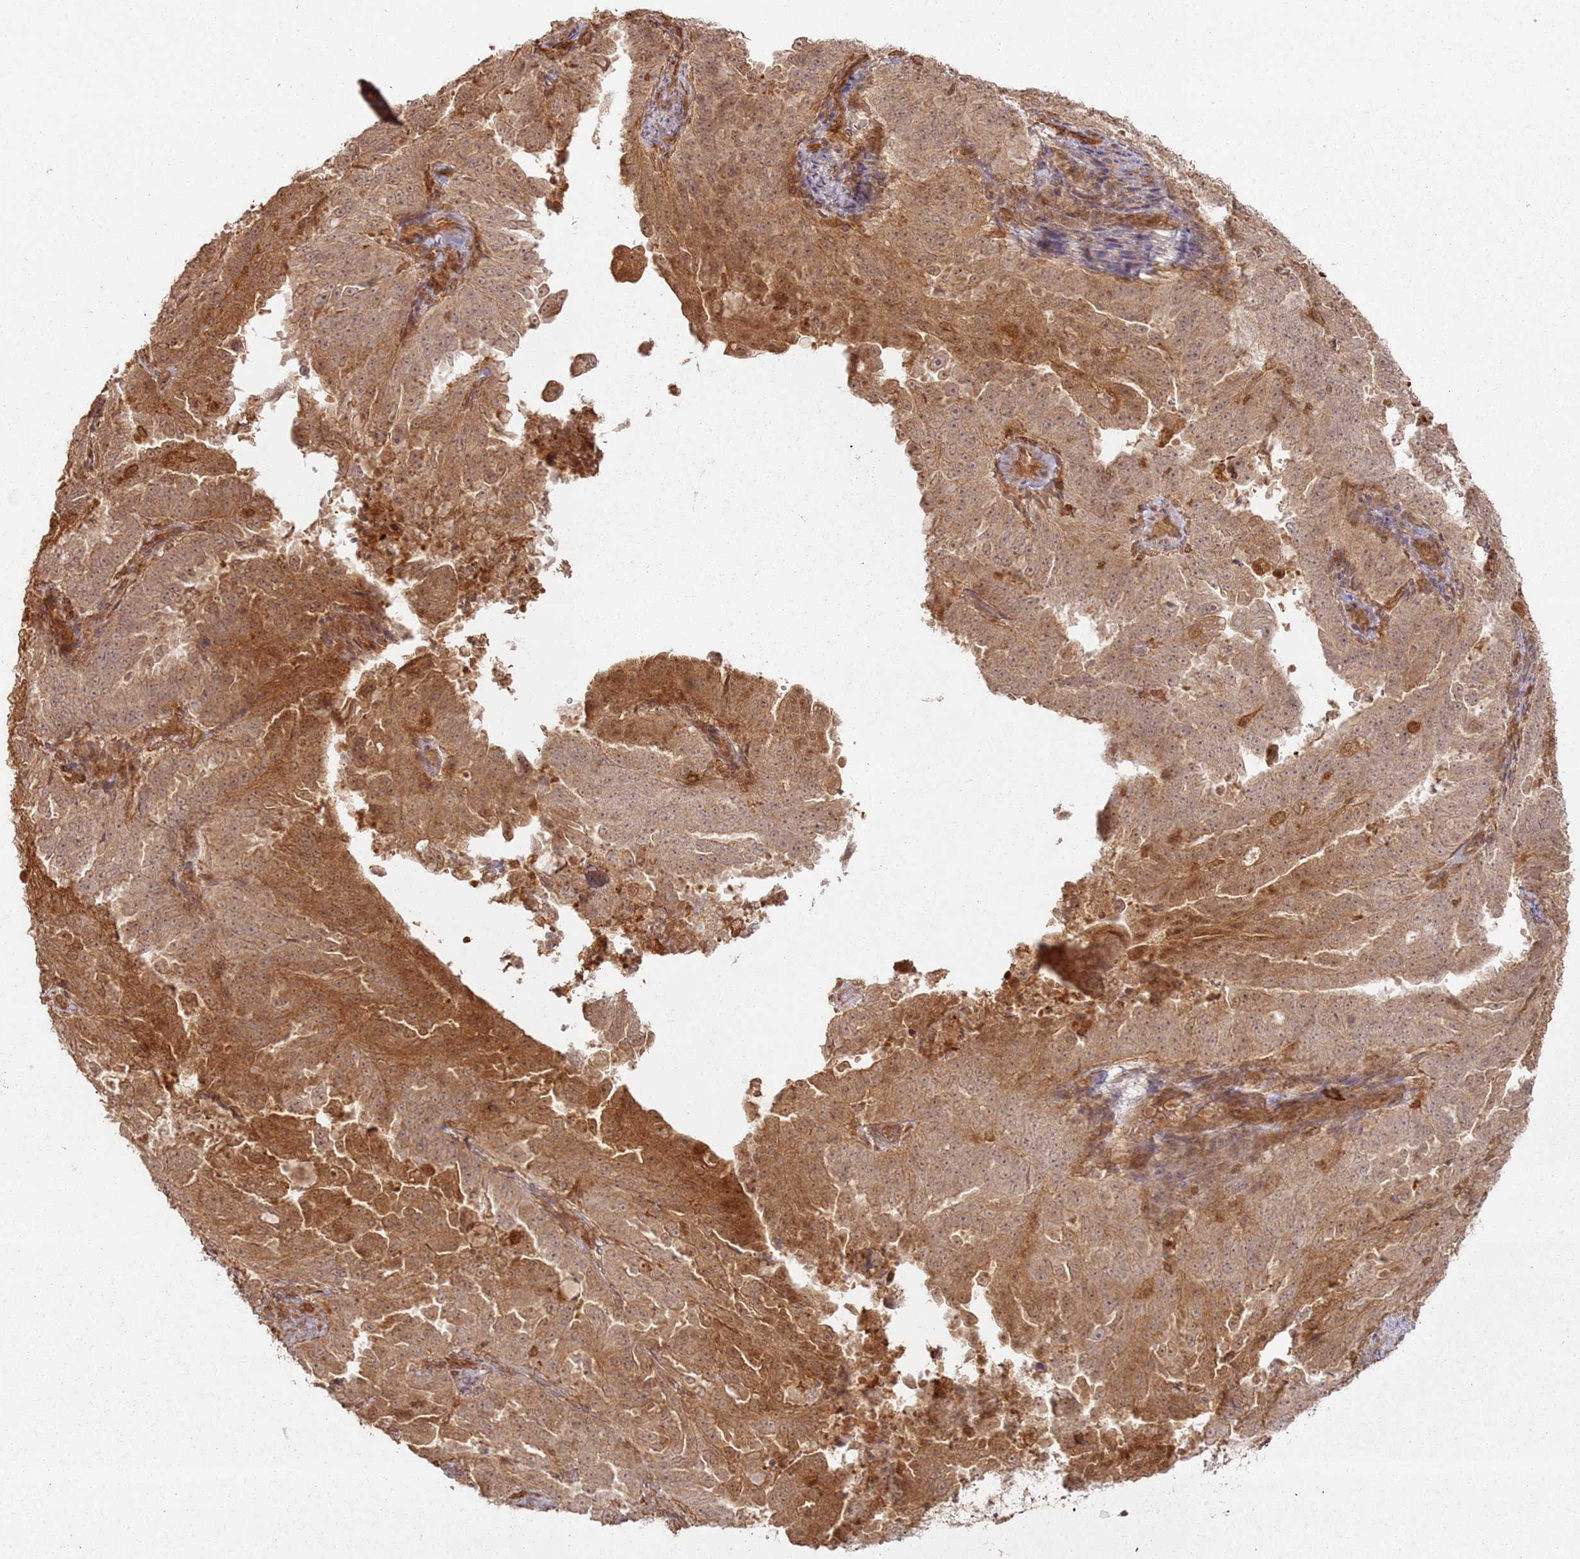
{"staining": {"intensity": "moderate", "quantity": ">75%", "location": "cytoplasmic/membranous"}, "tissue": "endometrial cancer", "cell_type": "Tumor cells", "image_type": "cancer", "snomed": [{"axis": "morphology", "description": "Adenocarcinoma, NOS"}, {"axis": "topography", "description": "Endometrium"}], "caption": "A medium amount of moderate cytoplasmic/membranous positivity is appreciated in about >75% of tumor cells in adenocarcinoma (endometrial) tissue.", "gene": "ZNF776", "patient": {"sex": "female", "age": 65}}